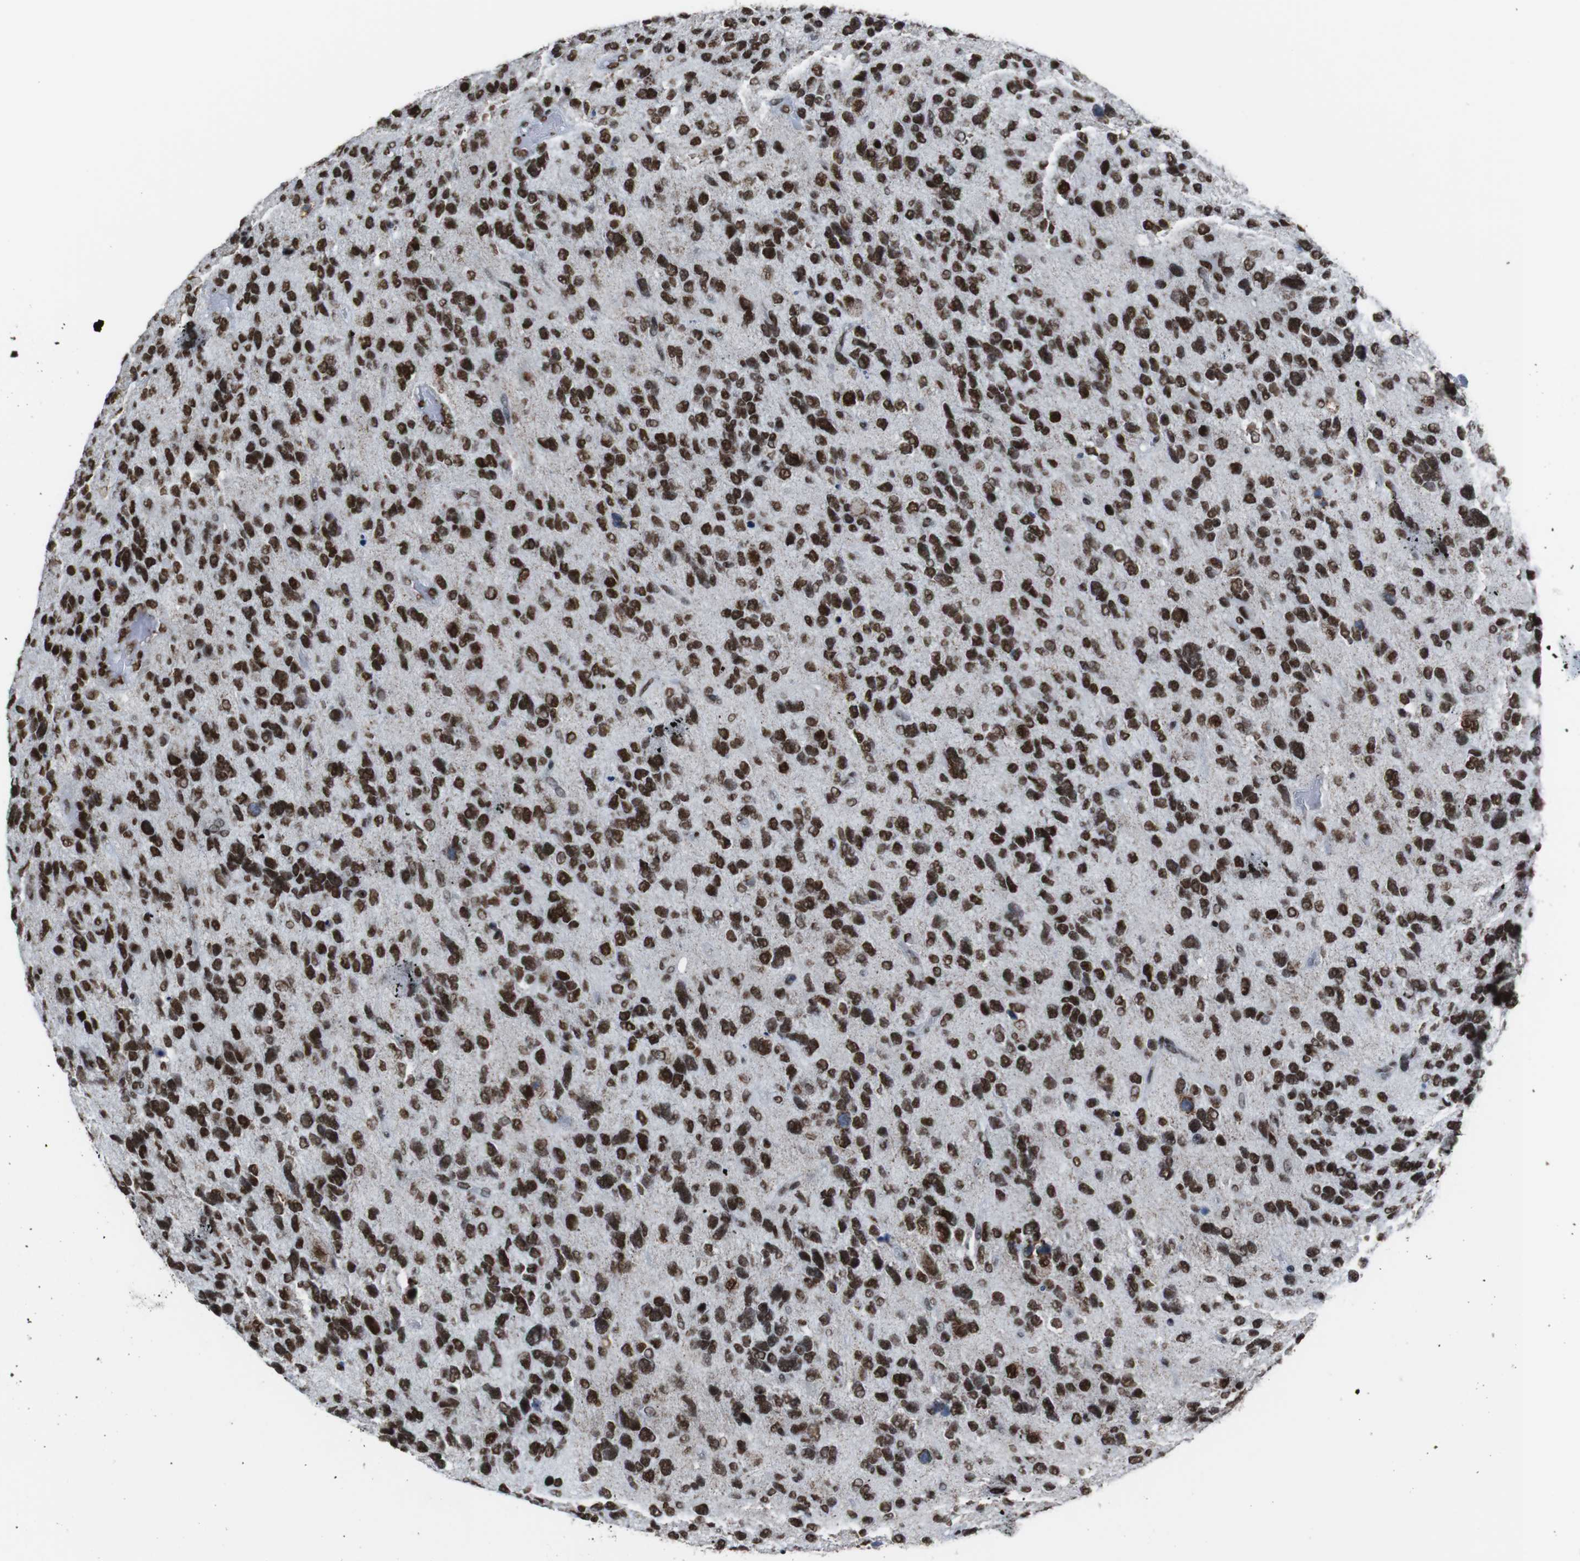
{"staining": {"intensity": "strong", "quantity": ">75%", "location": "nuclear"}, "tissue": "glioma", "cell_type": "Tumor cells", "image_type": "cancer", "snomed": [{"axis": "morphology", "description": "Glioma, malignant, High grade"}, {"axis": "topography", "description": "Brain"}], "caption": "Immunohistochemical staining of human malignant glioma (high-grade) demonstrates high levels of strong nuclear protein expression in about >75% of tumor cells.", "gene": "ROMO1", "patient": {"sex": "female", "age": 58}}